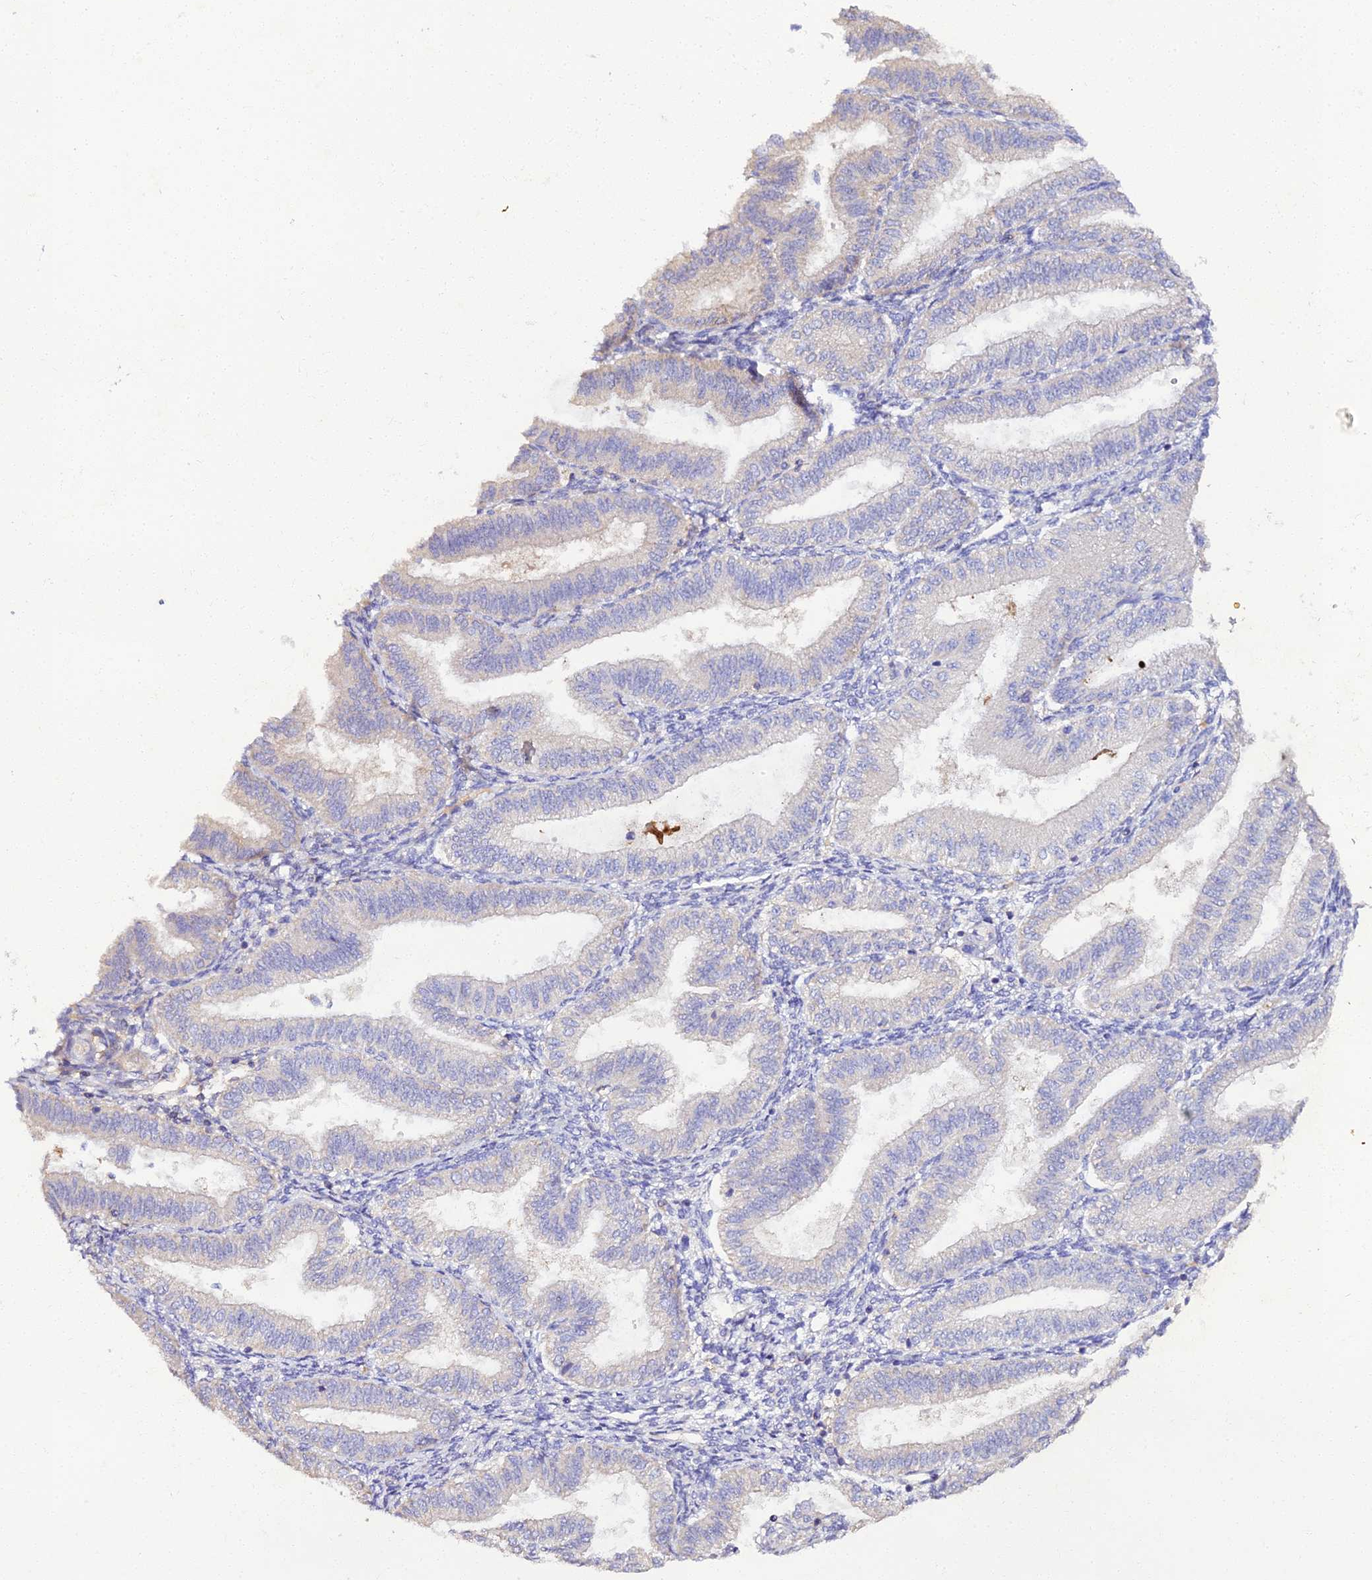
{"staining": {"intensity": "negative", "quantity": "none", "location": "none"}, "tissue": "endometrium", "cell_type": "Cells in endometrial stroma", "image_type": "normal", "snomed": [{"axis": "morphology", "description": "Normal tissue, NOS"}, {"axis": "topography", "description": "Endometrium"}], "caption": "Endometrium stained for a protein using immunohistochemistry exhibits no positivity cells in endometrial stroma.", "gene": "SCX", "patient": {"sex": "female", "age": 39}}